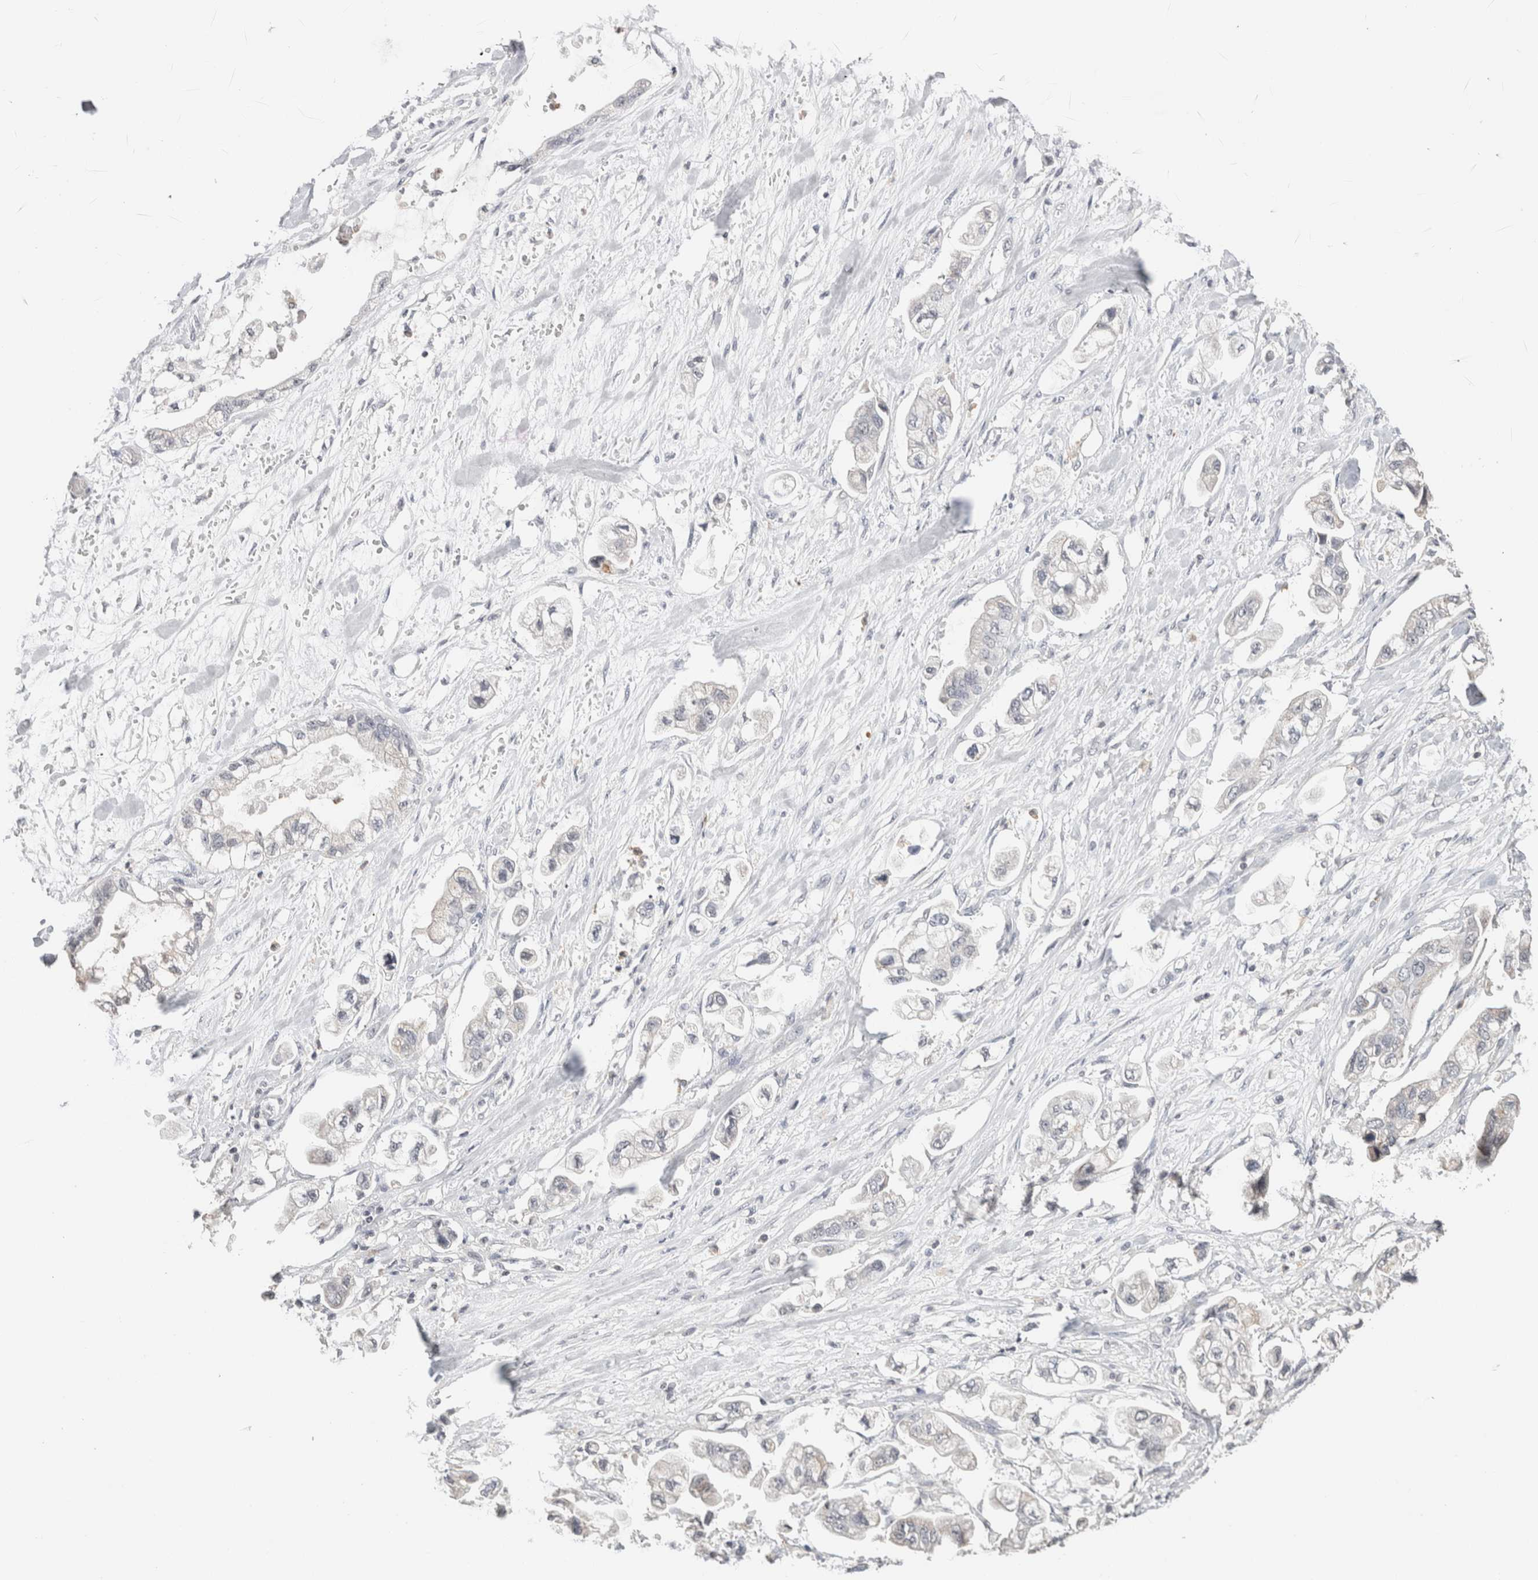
{"staining": {"intensity": "negative", "quantity": "none", "location": "none"}, "tissue": "stomach cancer", "cell_type": "Tumor cells", "image_type": "cancer", "snomed": [{"axis": "morphology", "description": "Normal tissue, NOS"}, {"axis": "morphology", "description": "Adenocarcinoma, NOS"}, {"axis": "topography", "description": "Stomach"}], "caption": "DAB (3,3'-diaminobenzidine) immunohistochemical staining of human stomach cancer reveals no significant positivity in tumor cells. (DAB (3,3'-diaminobenzidine) immunohistochemistry (IHC) visualized using brightfield microscopy, high magnification).", "gene": "CRAT", "patient": {"sex": "male", "age": 62}}